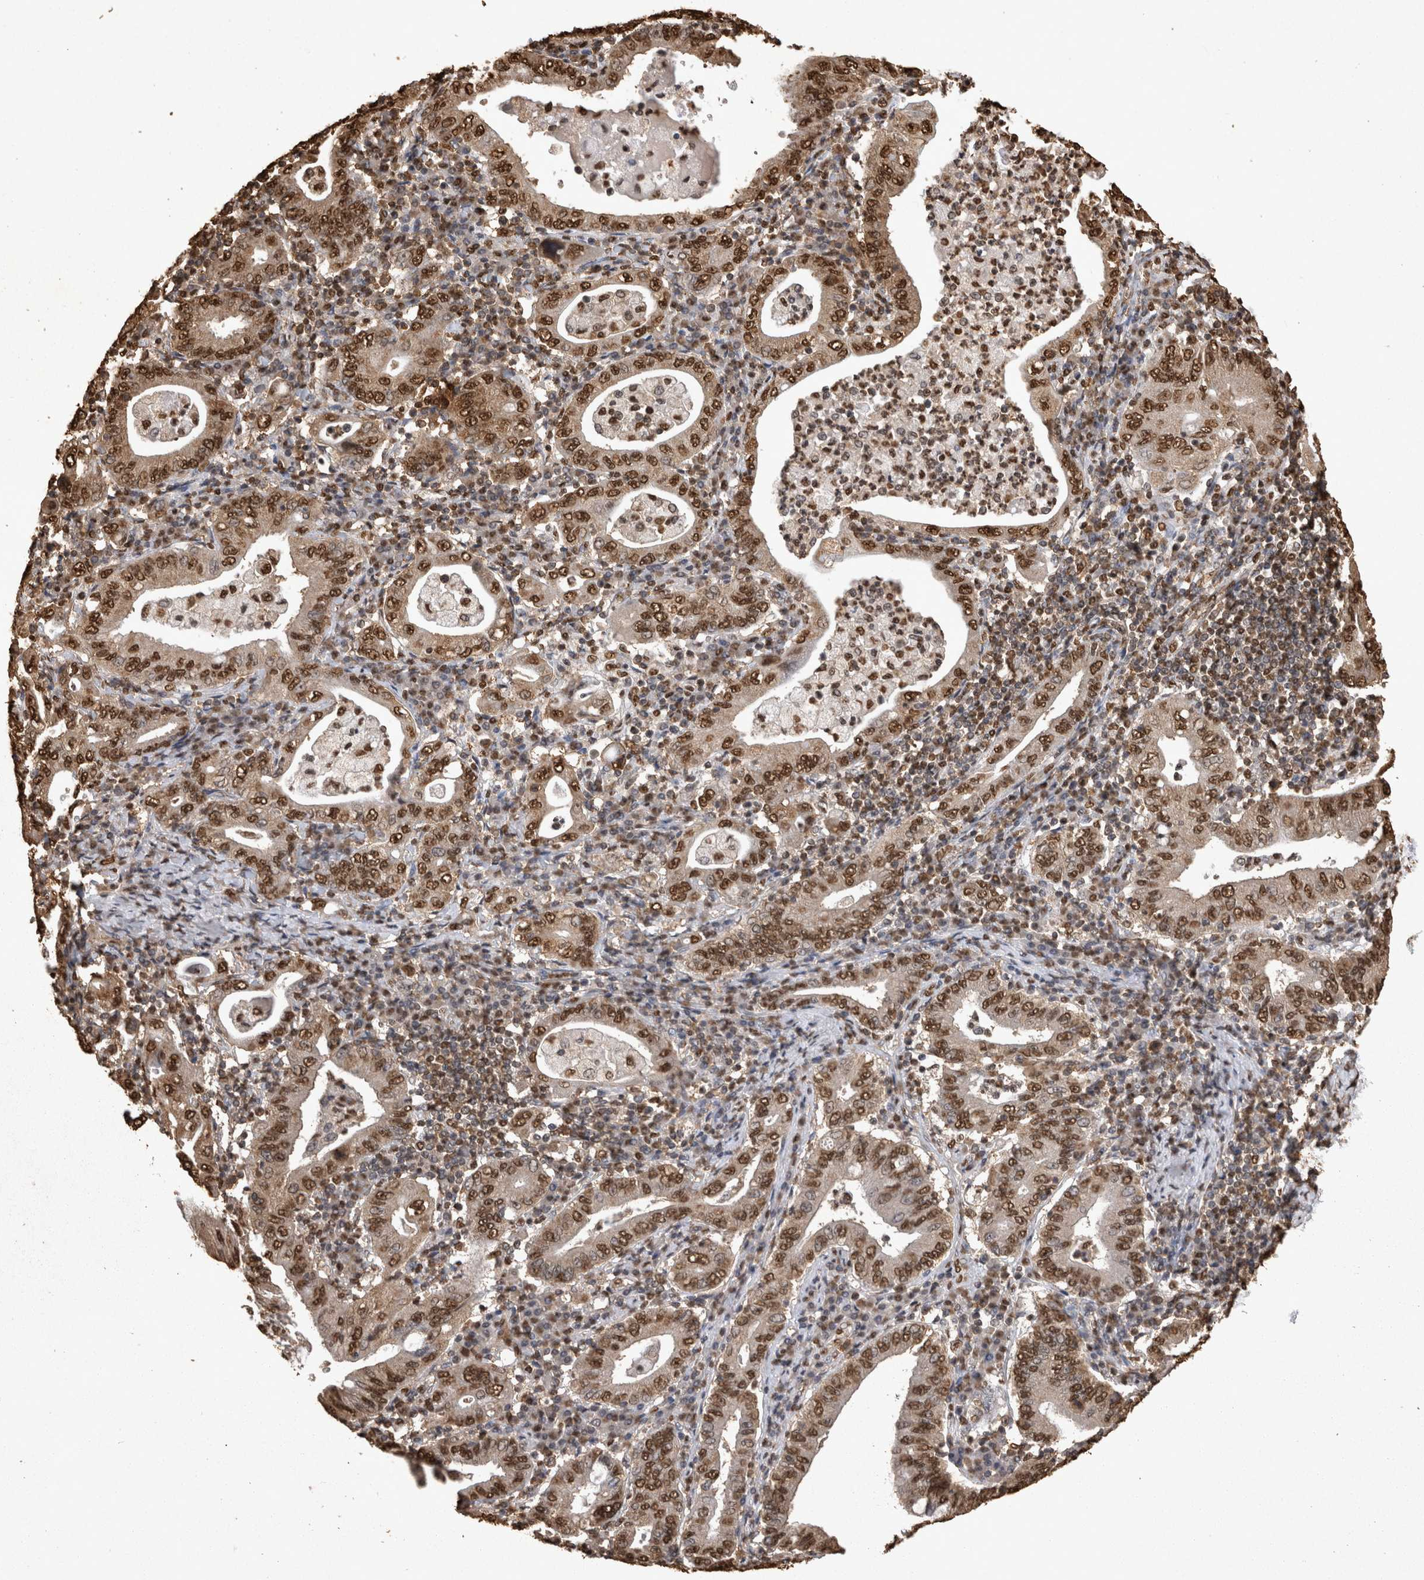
{"staining": {"intensity": "strong", "quantity": ">75%", "location": "nuclear"}, "tissue": "stomach cancer", "cell_type": "Tumor cells", "image_type": "cancer", "snomed": [{"axis": "morphology", "description": "Normal tissue, NOS"}, {"axis": "morphology", "description": "Adenocarcinoma, NOS"}, {"axis": "topography", "description": "Esophagus"}, {"axis": "topography", "description": "Stomach, upper"}, {"axis": "topography", "description": "Peripheral nerve tissue"}], "caption": "A photomicrograph of adenocarcinoma (stomach) stained for a protein exhibits strong nuclear brown staining in tumor cells.", "gene": "OAS2", "patient": {"sex": "male", "age": 62}}